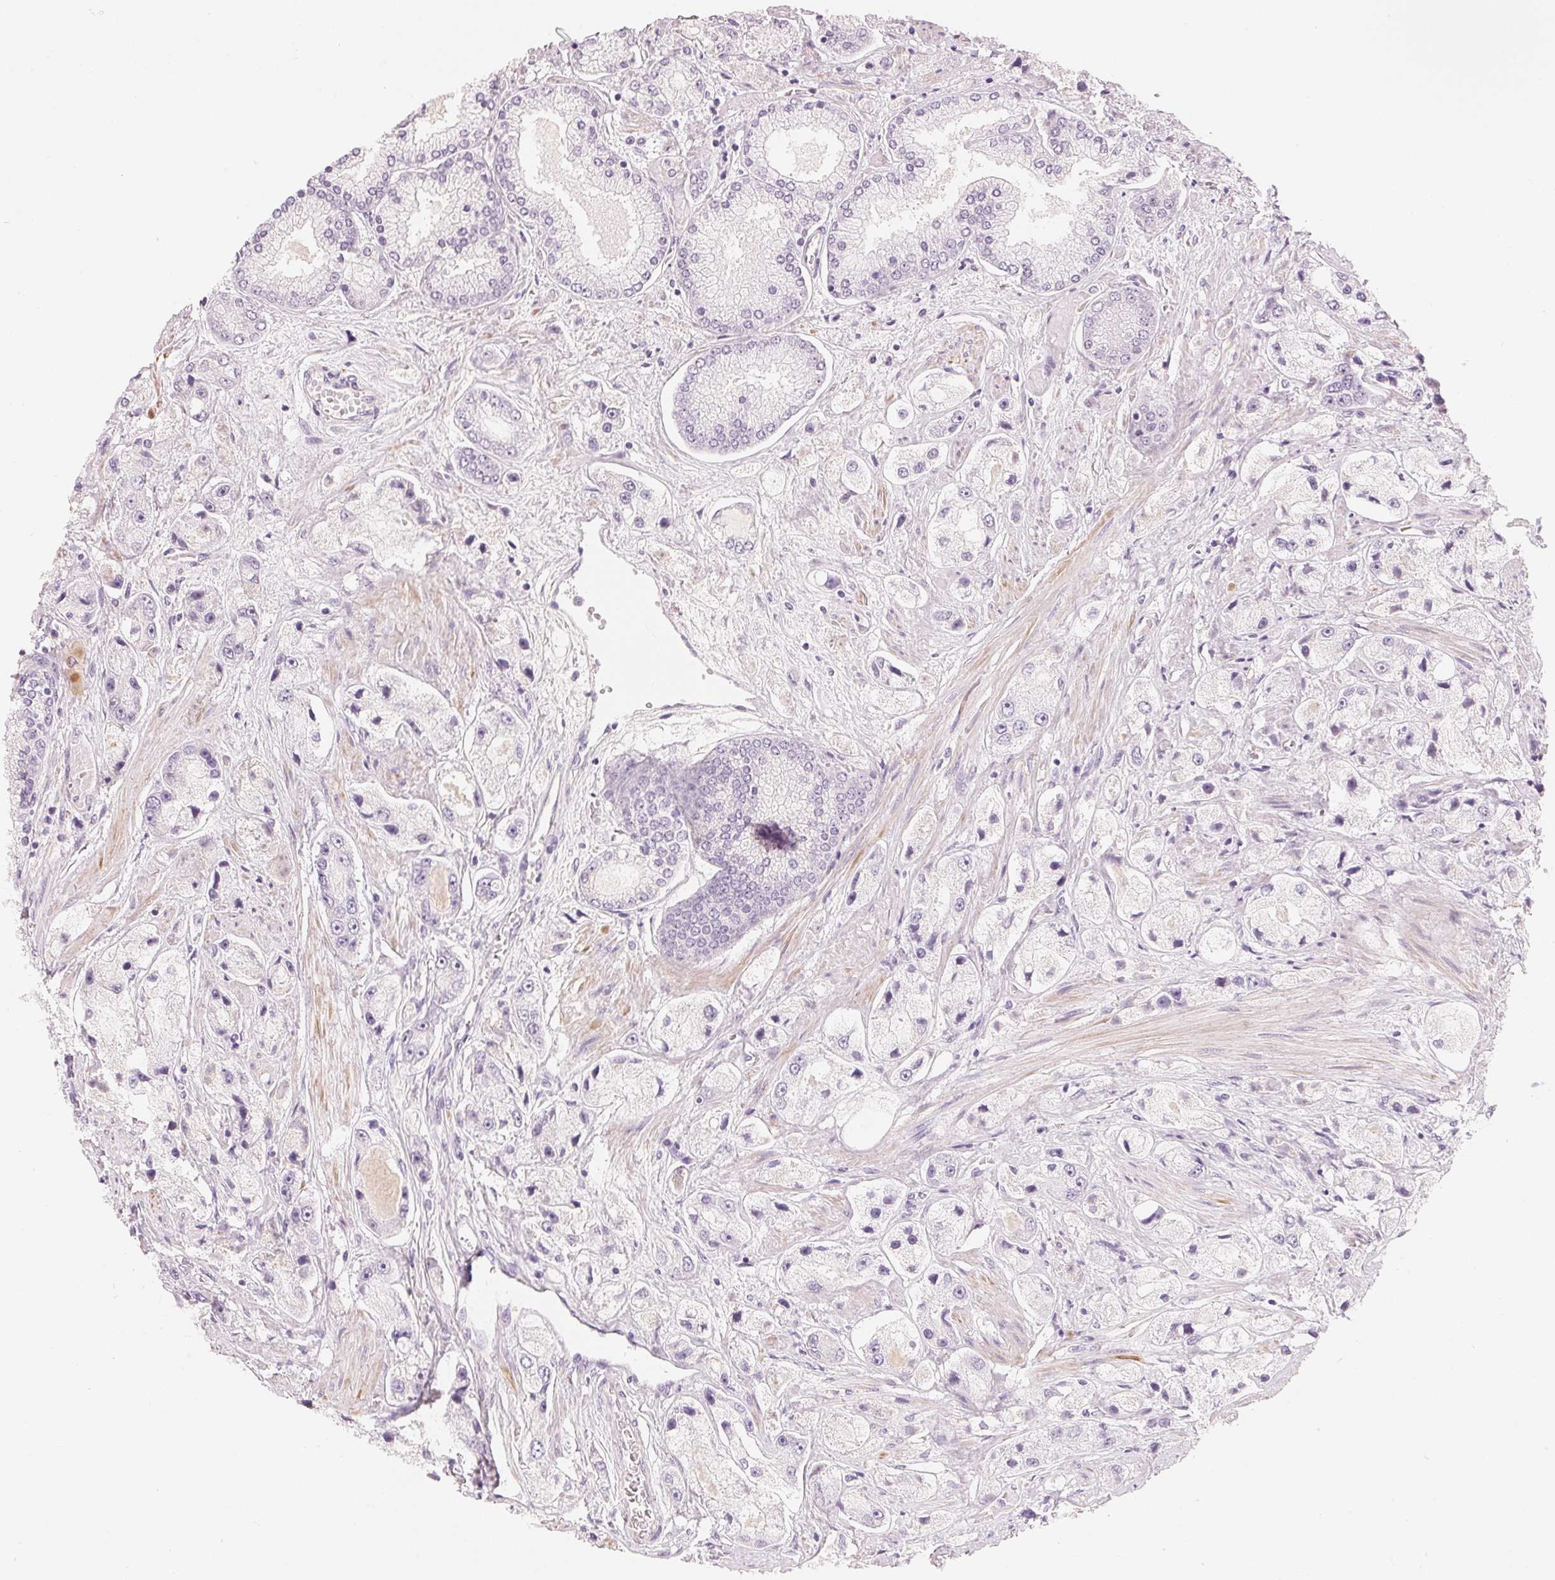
{"staining": {"intensity": "negative", "quantity": "none", "location": "none"}, "tissue": "prostate cancer", "cell_type": "Tumor cells", "image_type": "cancer", "snomed": [{"axis": "morphology", "description": "Adenocarcinoma, High grade"}, {"axis": "topography", "description": "Prostate"}], "caption": "This is an immunohistochemistry image of prostate cancer (high-grade adenocarcinoma). There is no positivity in tumor cells.", "gene": "CFHR2", "patient": {"sex": "male", "age": 67}}